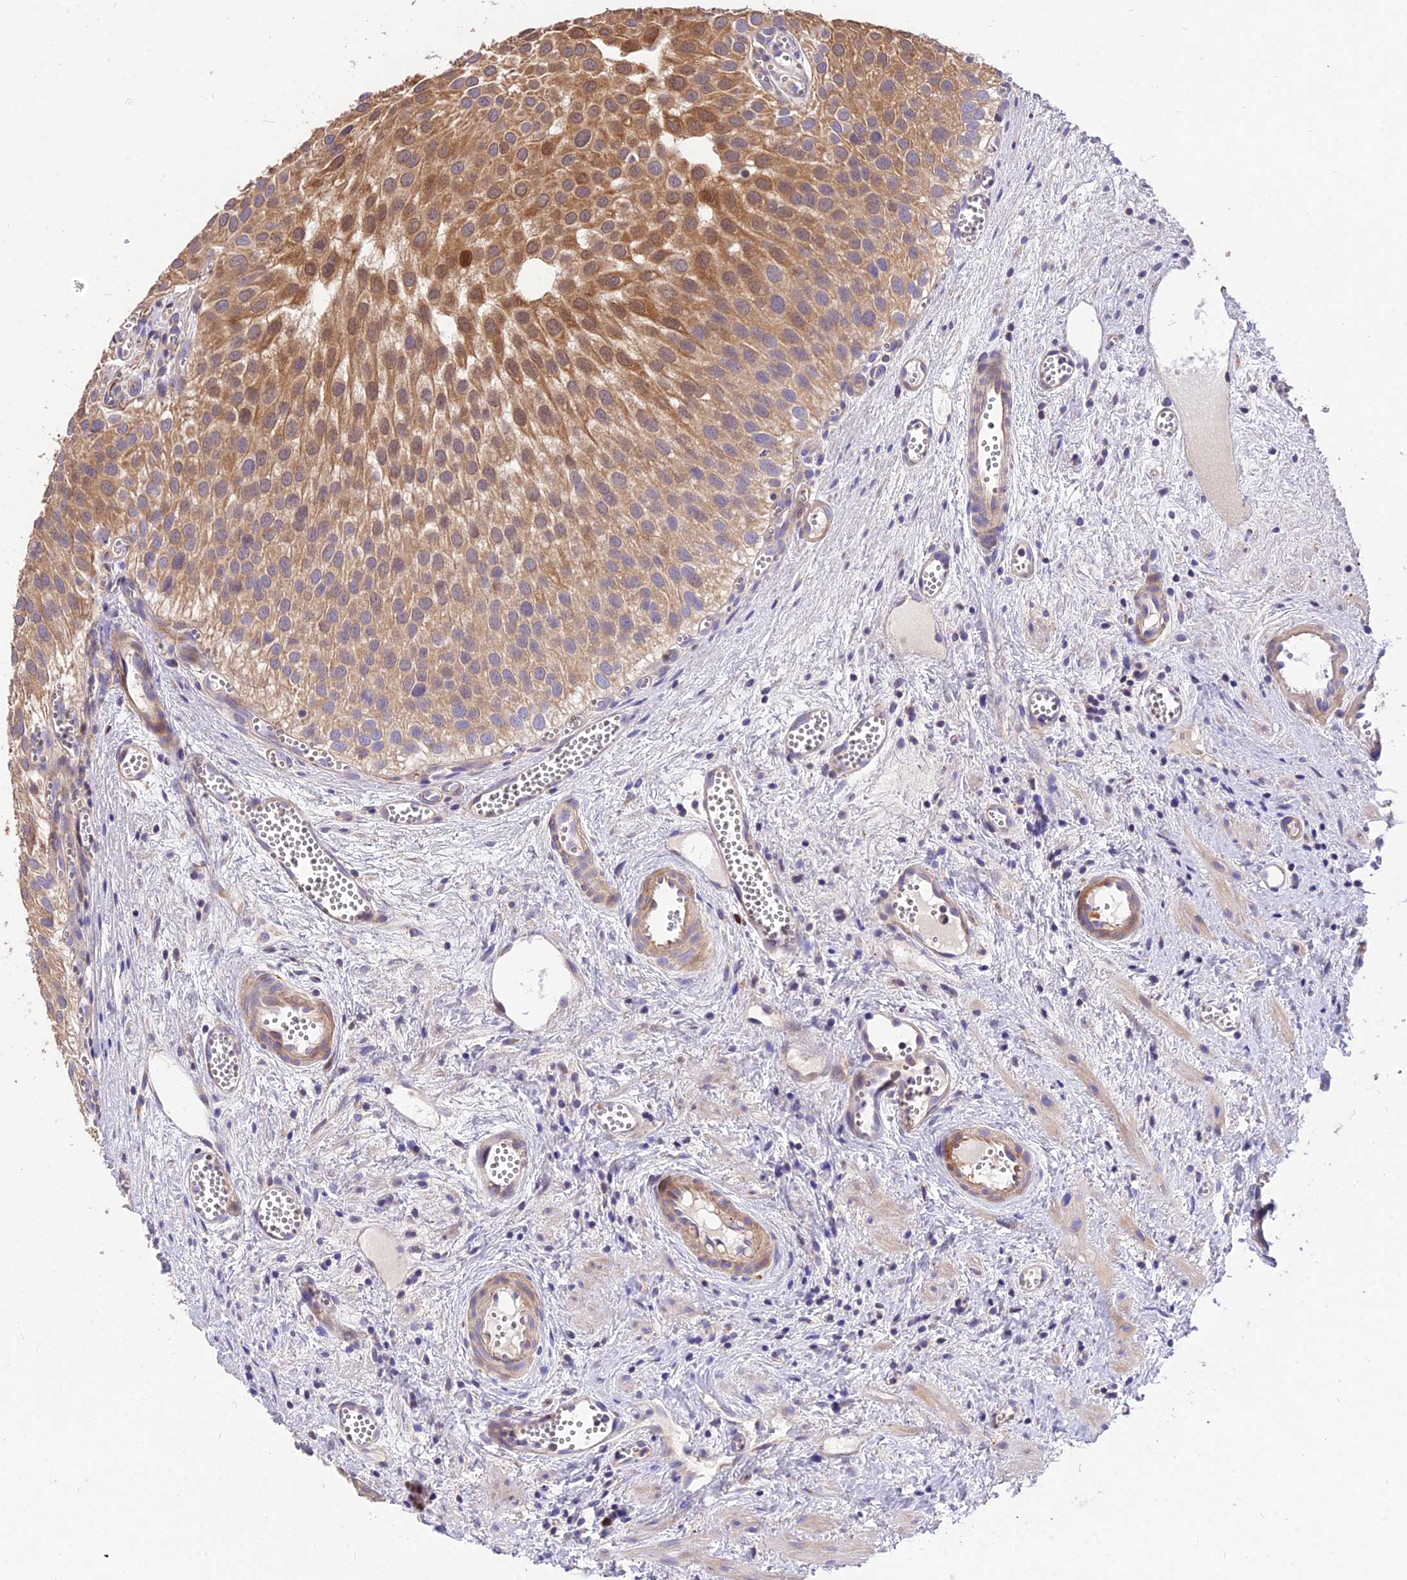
{"staining": {"intensity": "moderate", "quantity": ">75%", "location": "cytoplasmic/membranous"}, "tissue": "urothelial cancer", "cell_type": "Tumor cells", "image_type": "cancer", "snomed": [{"axis": "morphology", "description": "Urothelial carcinoma, Low grade"}, {"axis": "topography", "description": "Urinary bladder"}], "caption": "A brown stain labels moderate cytoplasmic/membranous positivity of a protein in human urothelial carcinoma (low-grade) tumor cells. (DAB (3,3'-diaminobenzidine) IHC with brightfield microscopy, high magnification).", "gene": "ROCK1", "patient": {"sex": "male", "age": 88}}